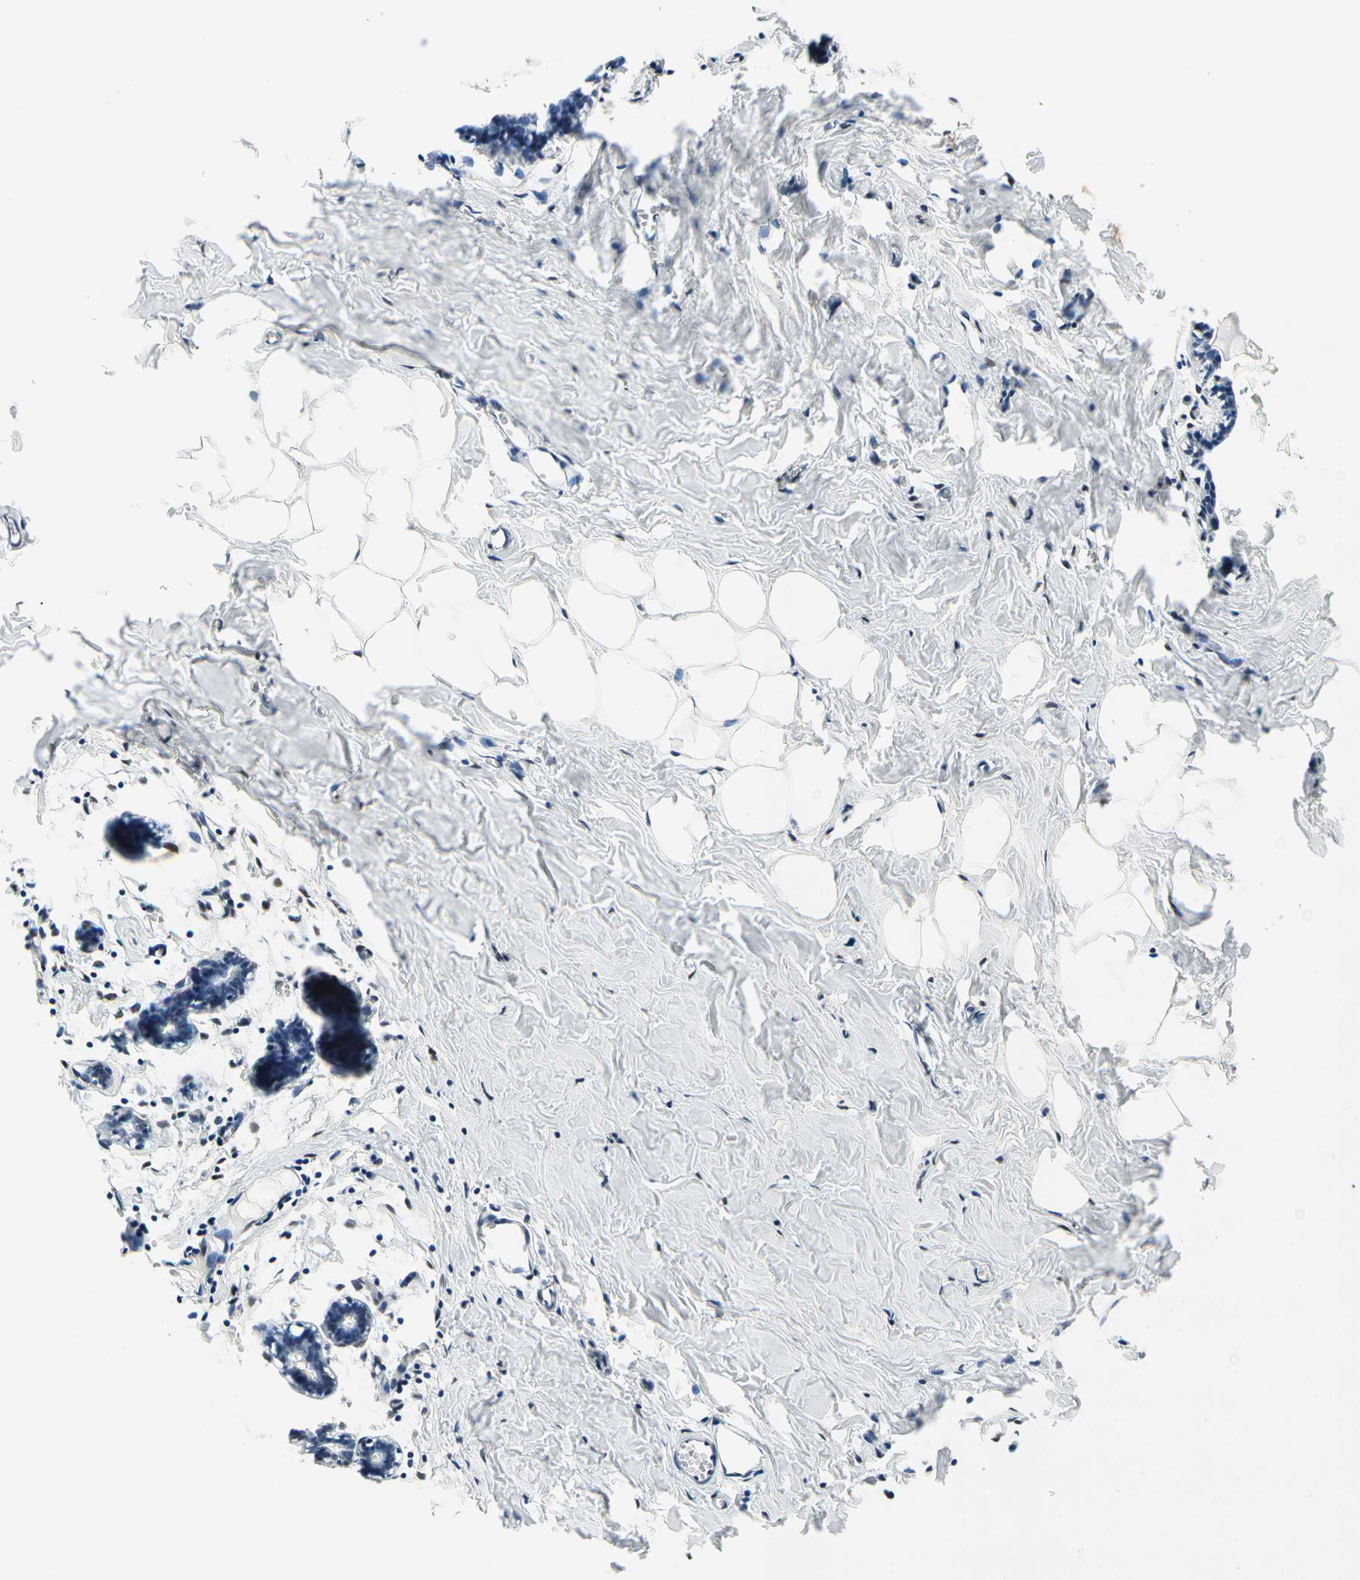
{"staining": {"intensity": "moderate", "quantity": "25%-75%", "location": "cytoplasmic/membranous,nuclear"}, "tissue": "breast", "cell_type": "Adipocytes", "image_type": "normal", "snomed": [{"axis": "morphology", "description": "Normal tissue, NOS"}, {"axis": "topography", "description": "Breast"}], "caption": "This photomicrograph shows immunohistochemistry (IHC) staining of benign breast, with medium moderate cytoplasmic/membranous,nuclear positivity in approximately 25%-75% of adipocytes.", "gene": "RECQL", "patient": {"sex": "female", "age": 27}}